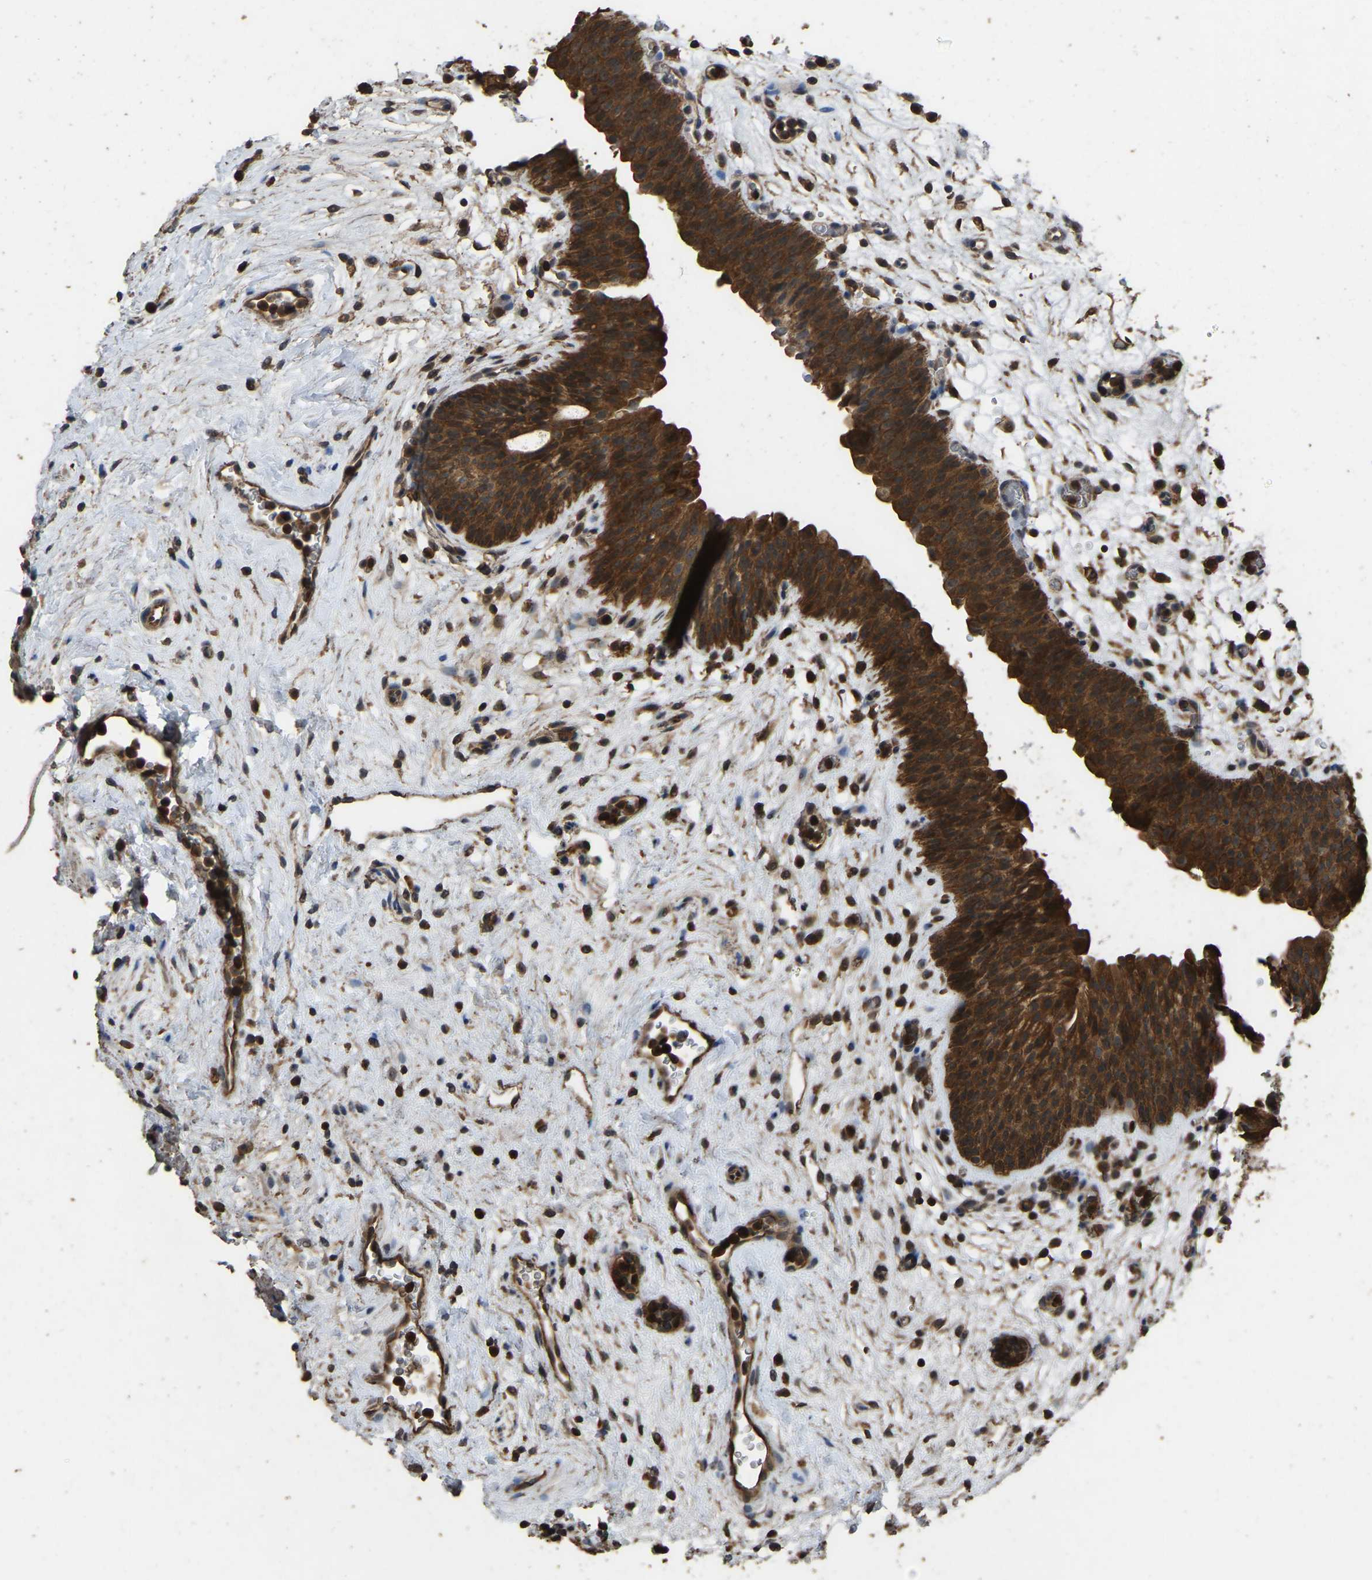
{"staining": {"intensity": "strong", "quantity": ">75%", "location": "cytoplasmic/membranous"}, "tissue": "urinary bladder", "cell_type": "Urothelial cells", "image_type": "normal", "snomed": [{"axis": "morphology", "description": "Normal tissue, NOS"}, {"axis": "topography", "description": "Urinary bladder"}], "caption": "This image demonstrates immunohistochemistry staining of normal human urinary bladder, with high strong cytoplasmic/membranous positivity in approximately >75% of urothelial cells.", "gene": "FHIT", "patient": {"sex": "male", "age": 37}}